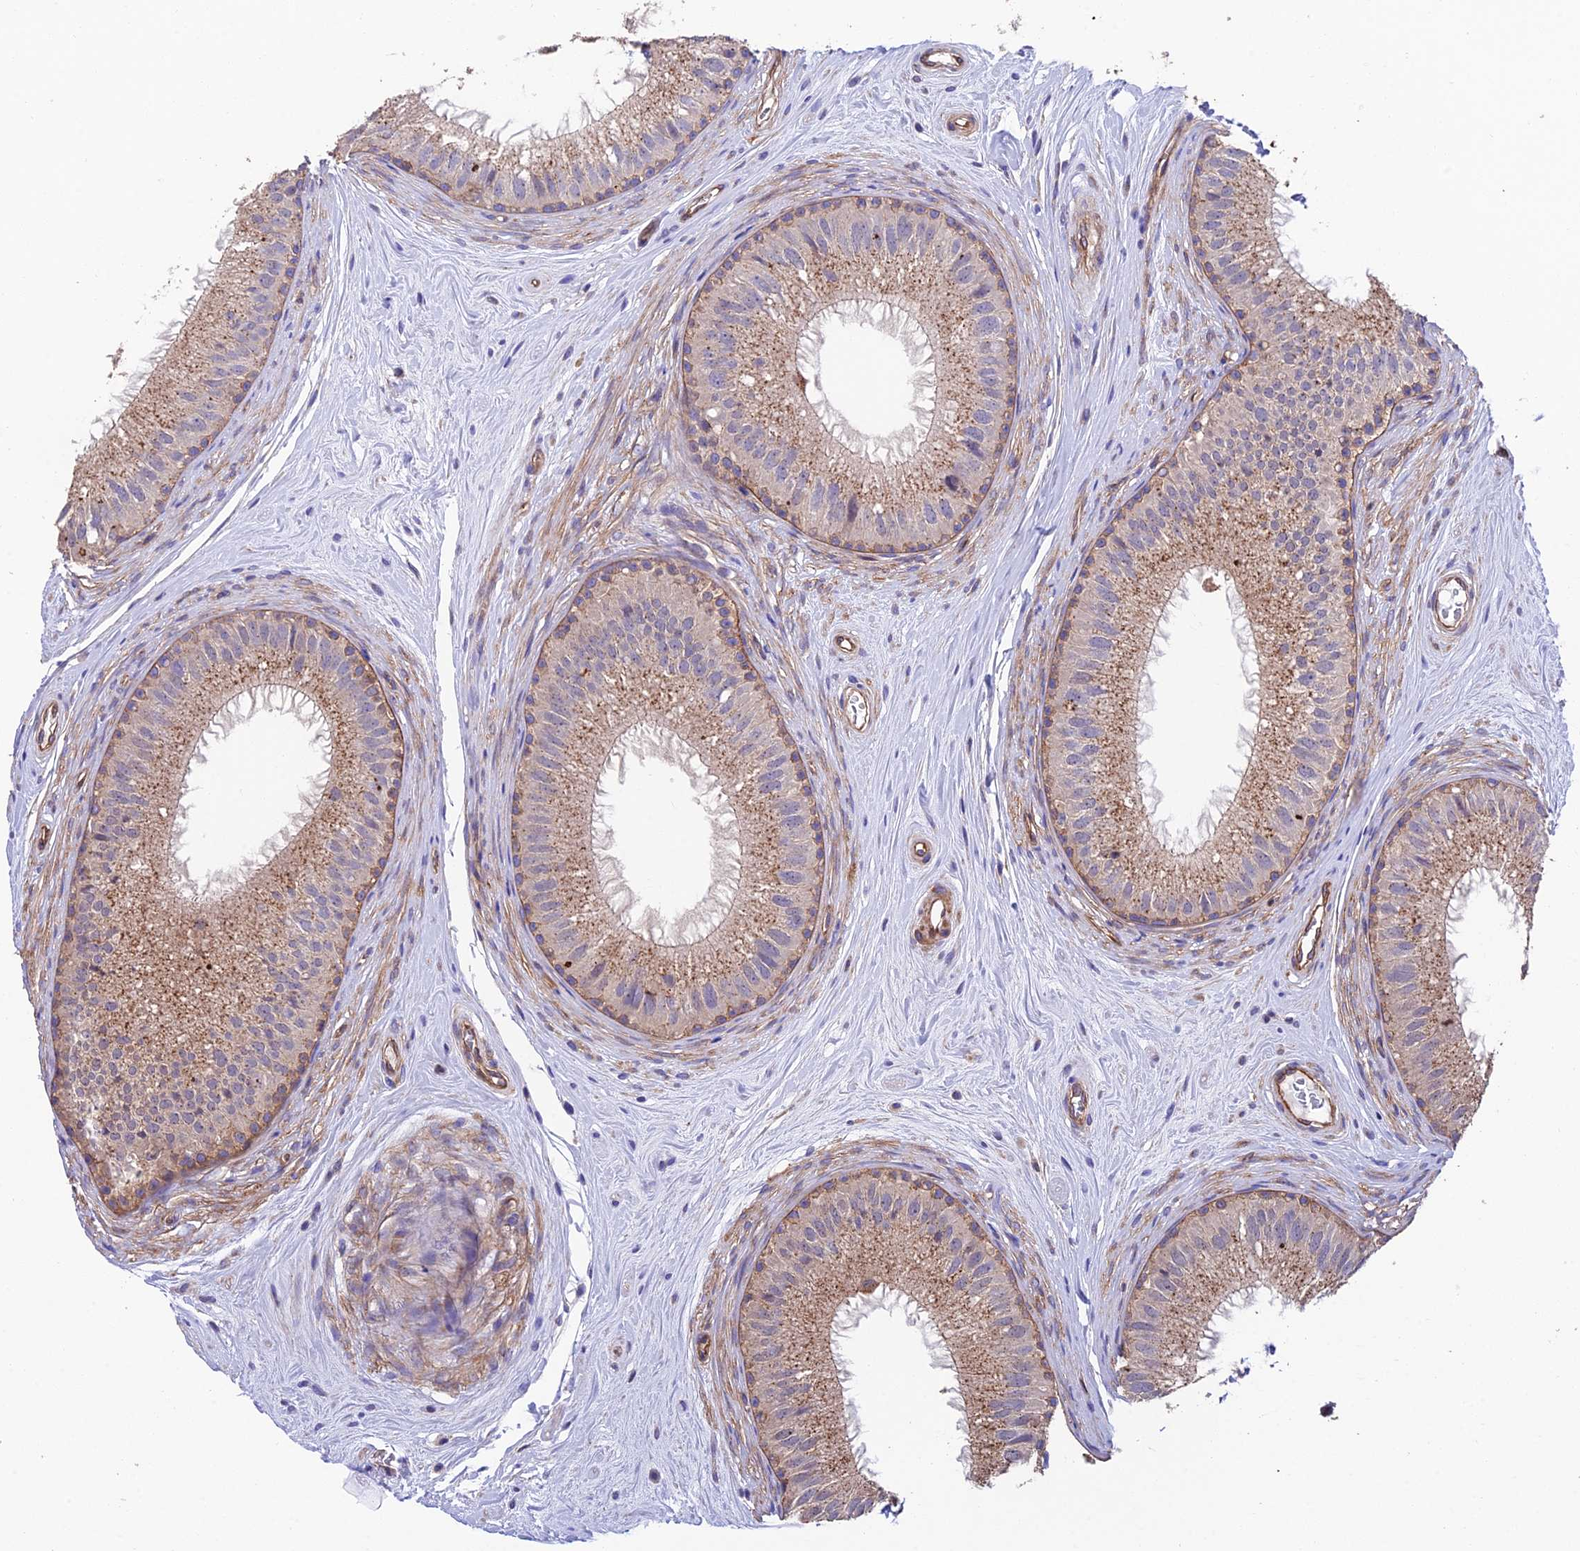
{"staining": {"intensity": "moderate", "quantity": "25%-75%", "location": "cytoplasmic/membranous"}, "tissue": "epididymis", "cell_type": "Glandular cells", "image_type": "normal", "snomed": [{"axis": "morphology", "description": "Normal tissue, NOS"}, {"axis": "topography", "description": "Epididymis"}], "caption": "Protein analysis of normal epididymis reveals moderate cytoplasmic/membranous staining in approximately 25%-75% of glandular cells.", "gene": "QRFP", "patient": {"sex": "male", "age": 33}}